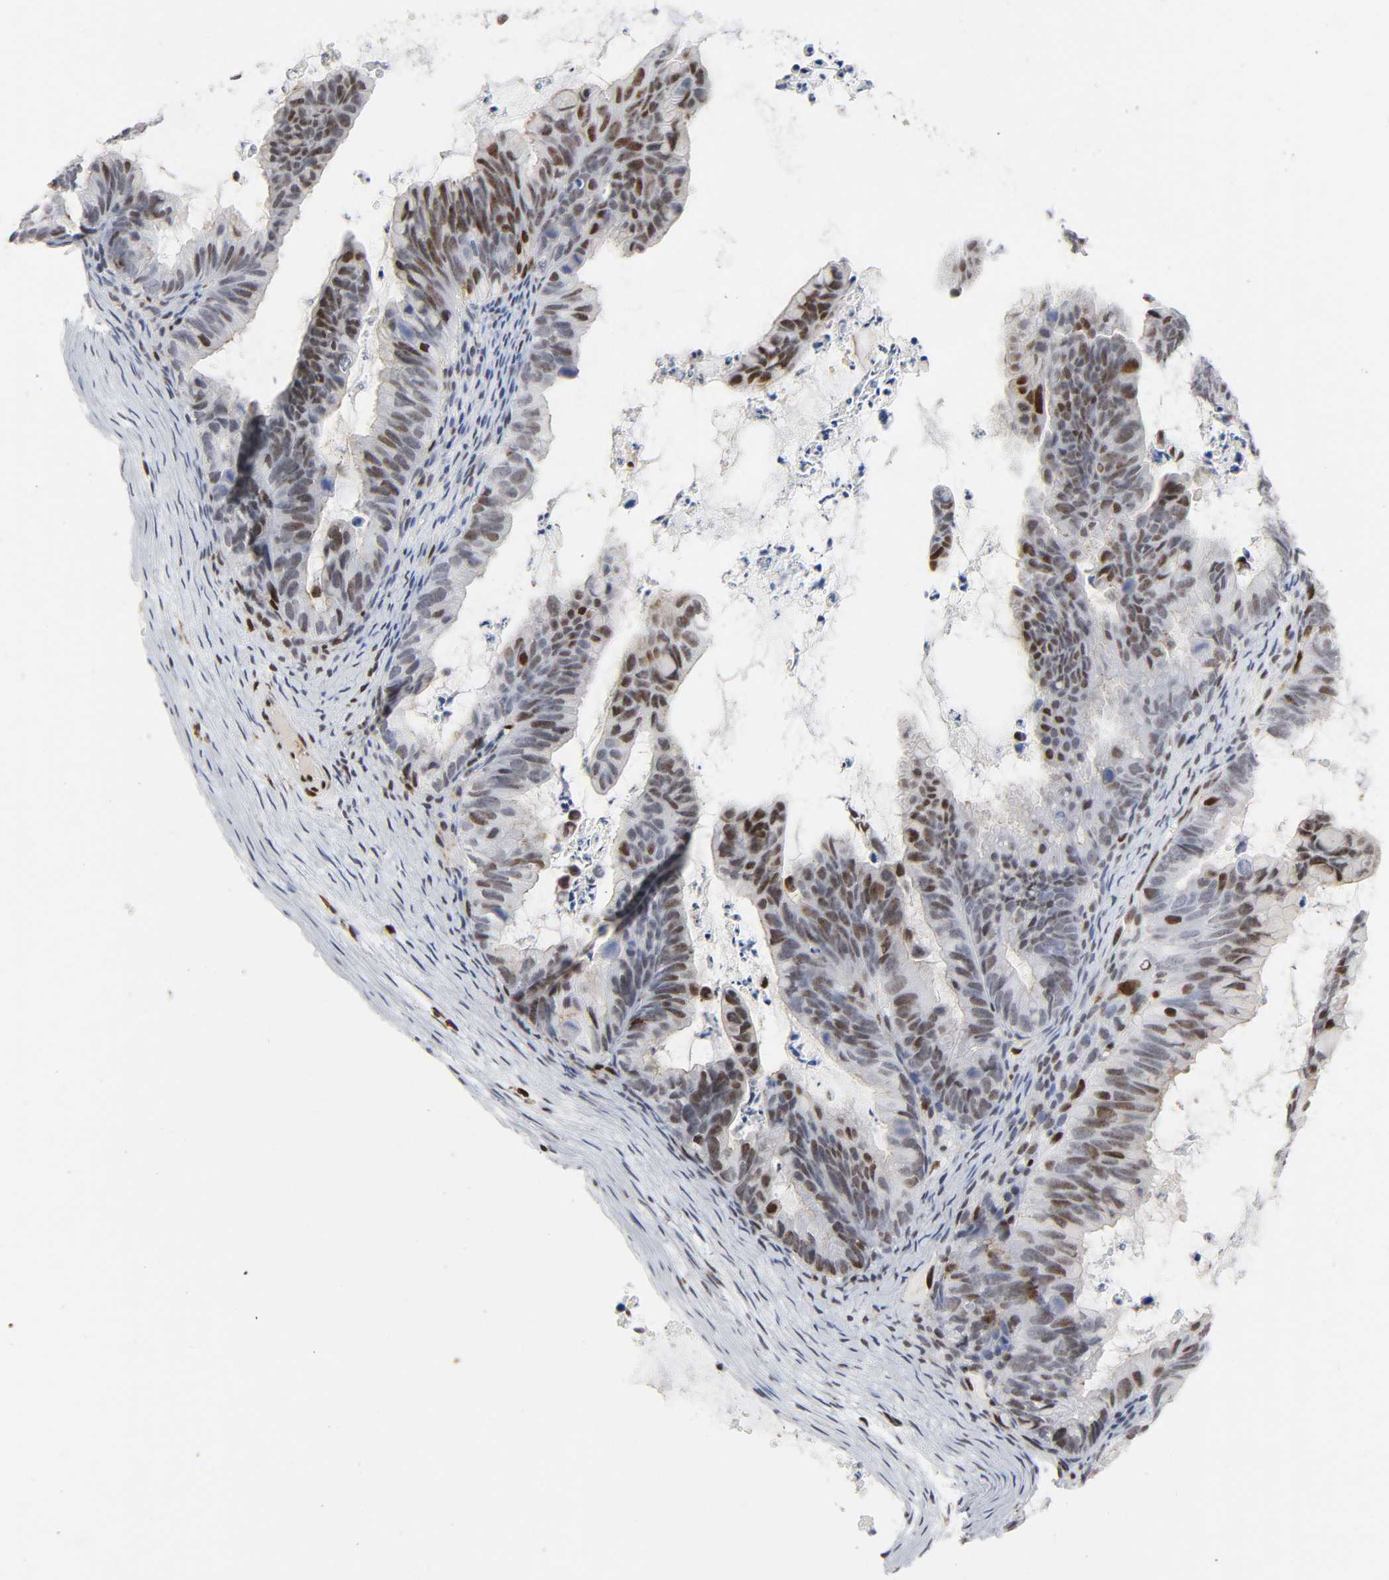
{"staining": {"intensity": "moderate", "quantity": "25%-75%", "location": "nuclear"}, "tissue": "ovarian cancer", "cell_type": "Tumor cells", "image_type": "cancer", "snomed": [{"axis": "morphology", "description": "Cystadenocarcinoma, mucinous, NOS"}, {"axis": "topography", "description": "Ovary"}], "caption": "Human mucinous cystadenocarcinoma (ovarian) stained with a protein marker exhibits moderate staining in tumor cells.", "gene": "WAS", "patient": {"sex": "female", "age": 36}}